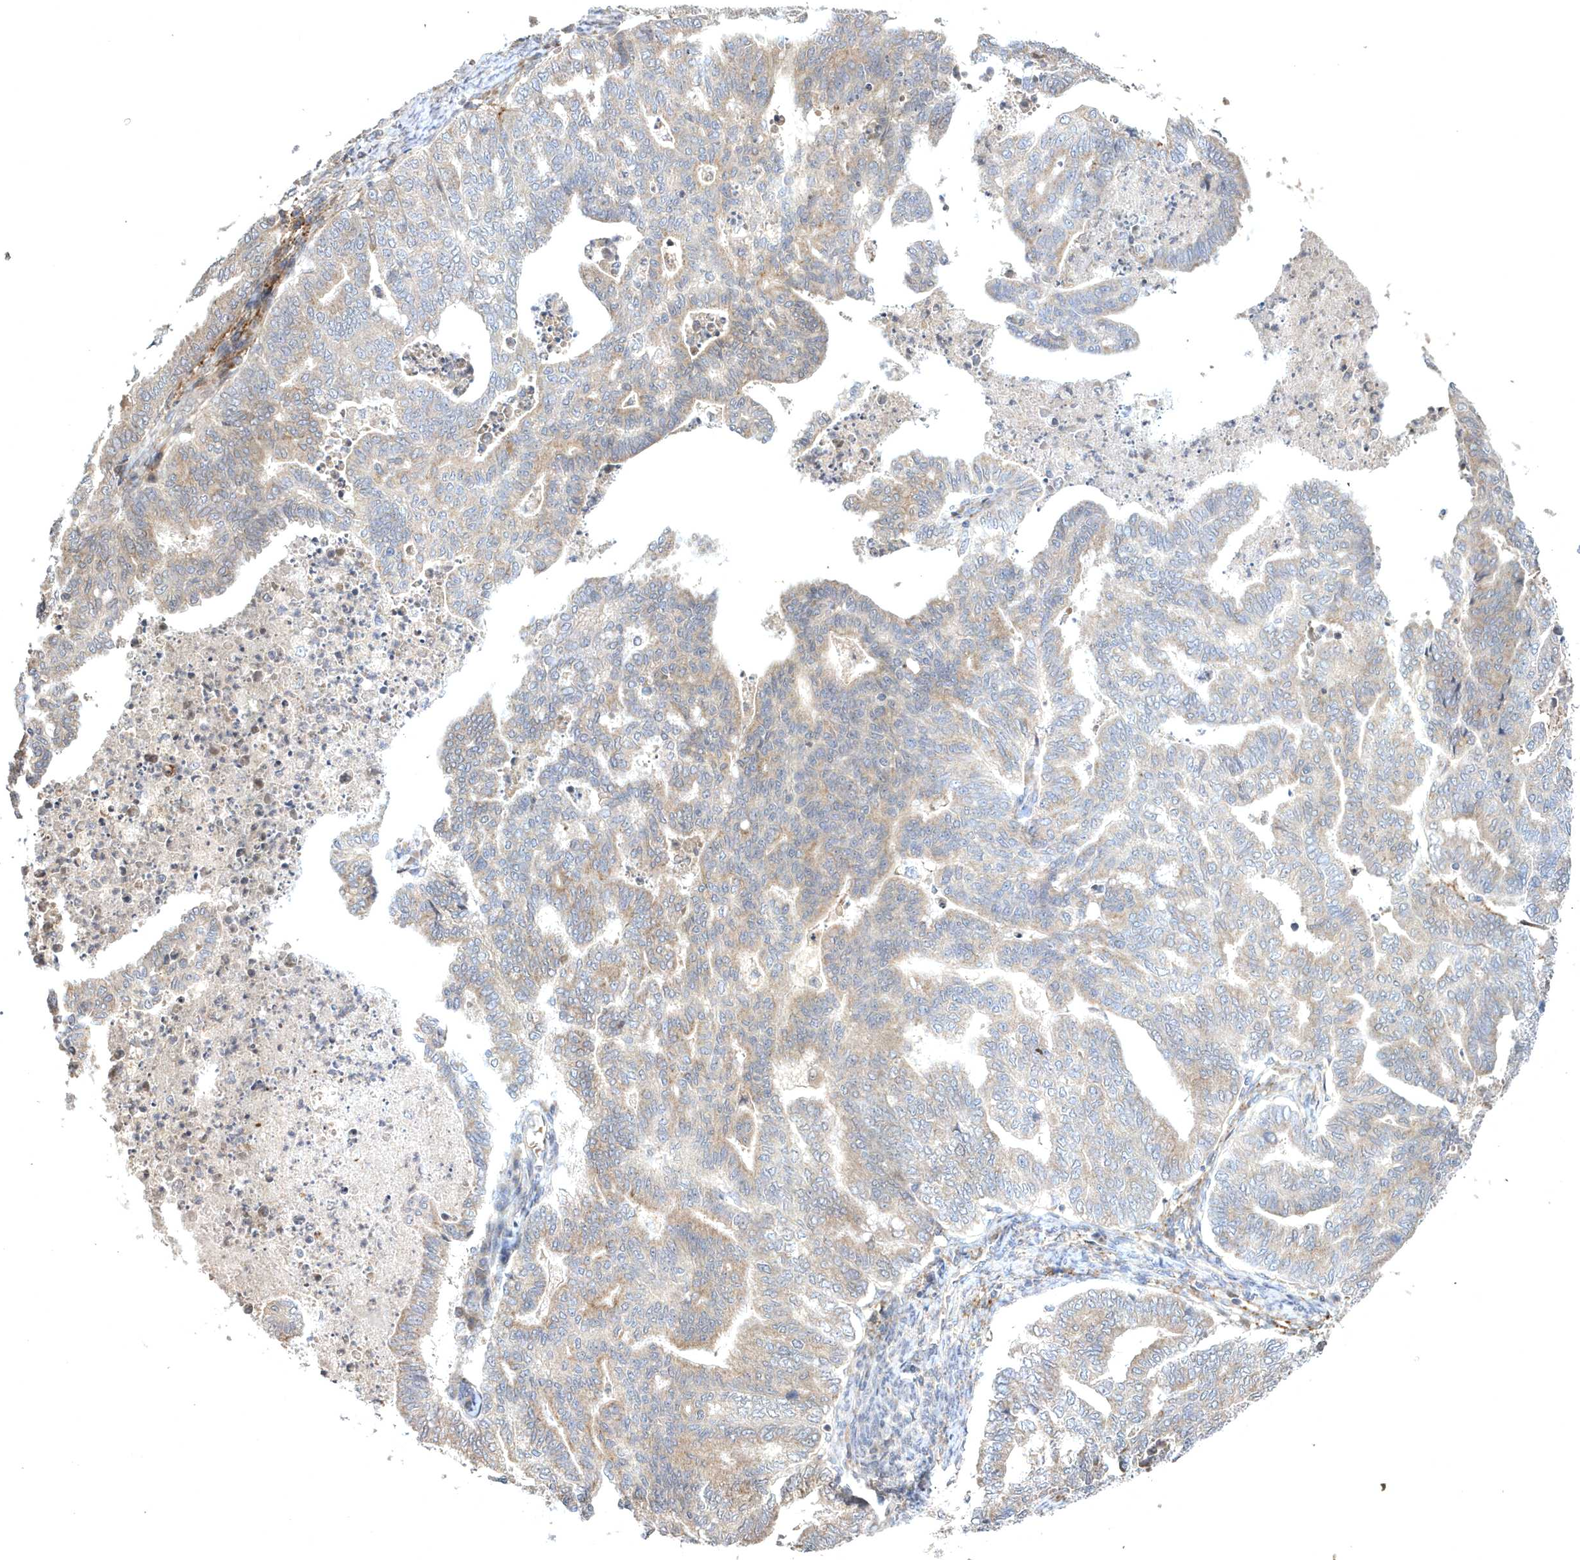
{"staining": {"intensity": "weak", "quantity": "<25%", "location": "cytoplasmic/membranous"}, "tissue": "endometrial cancer", "cell_type": "Tumor cells", "image_type": "cancer", "snomed": [{"axis": "morphology", "description": "Adenocarcinoma, NOS"}, {"axis": "topography", "description": "Endometrium"}], "caption": "Immunohistochemistry micrograph of neoplastic tissue: human endometrial adenocarcinoma stained with DAB (3,3'-diaminobenzidine) exhibits no significant protein expression in tumor cells.", "gene": "HMGCS1", "patient": {"sex": "female", "age": 79}}